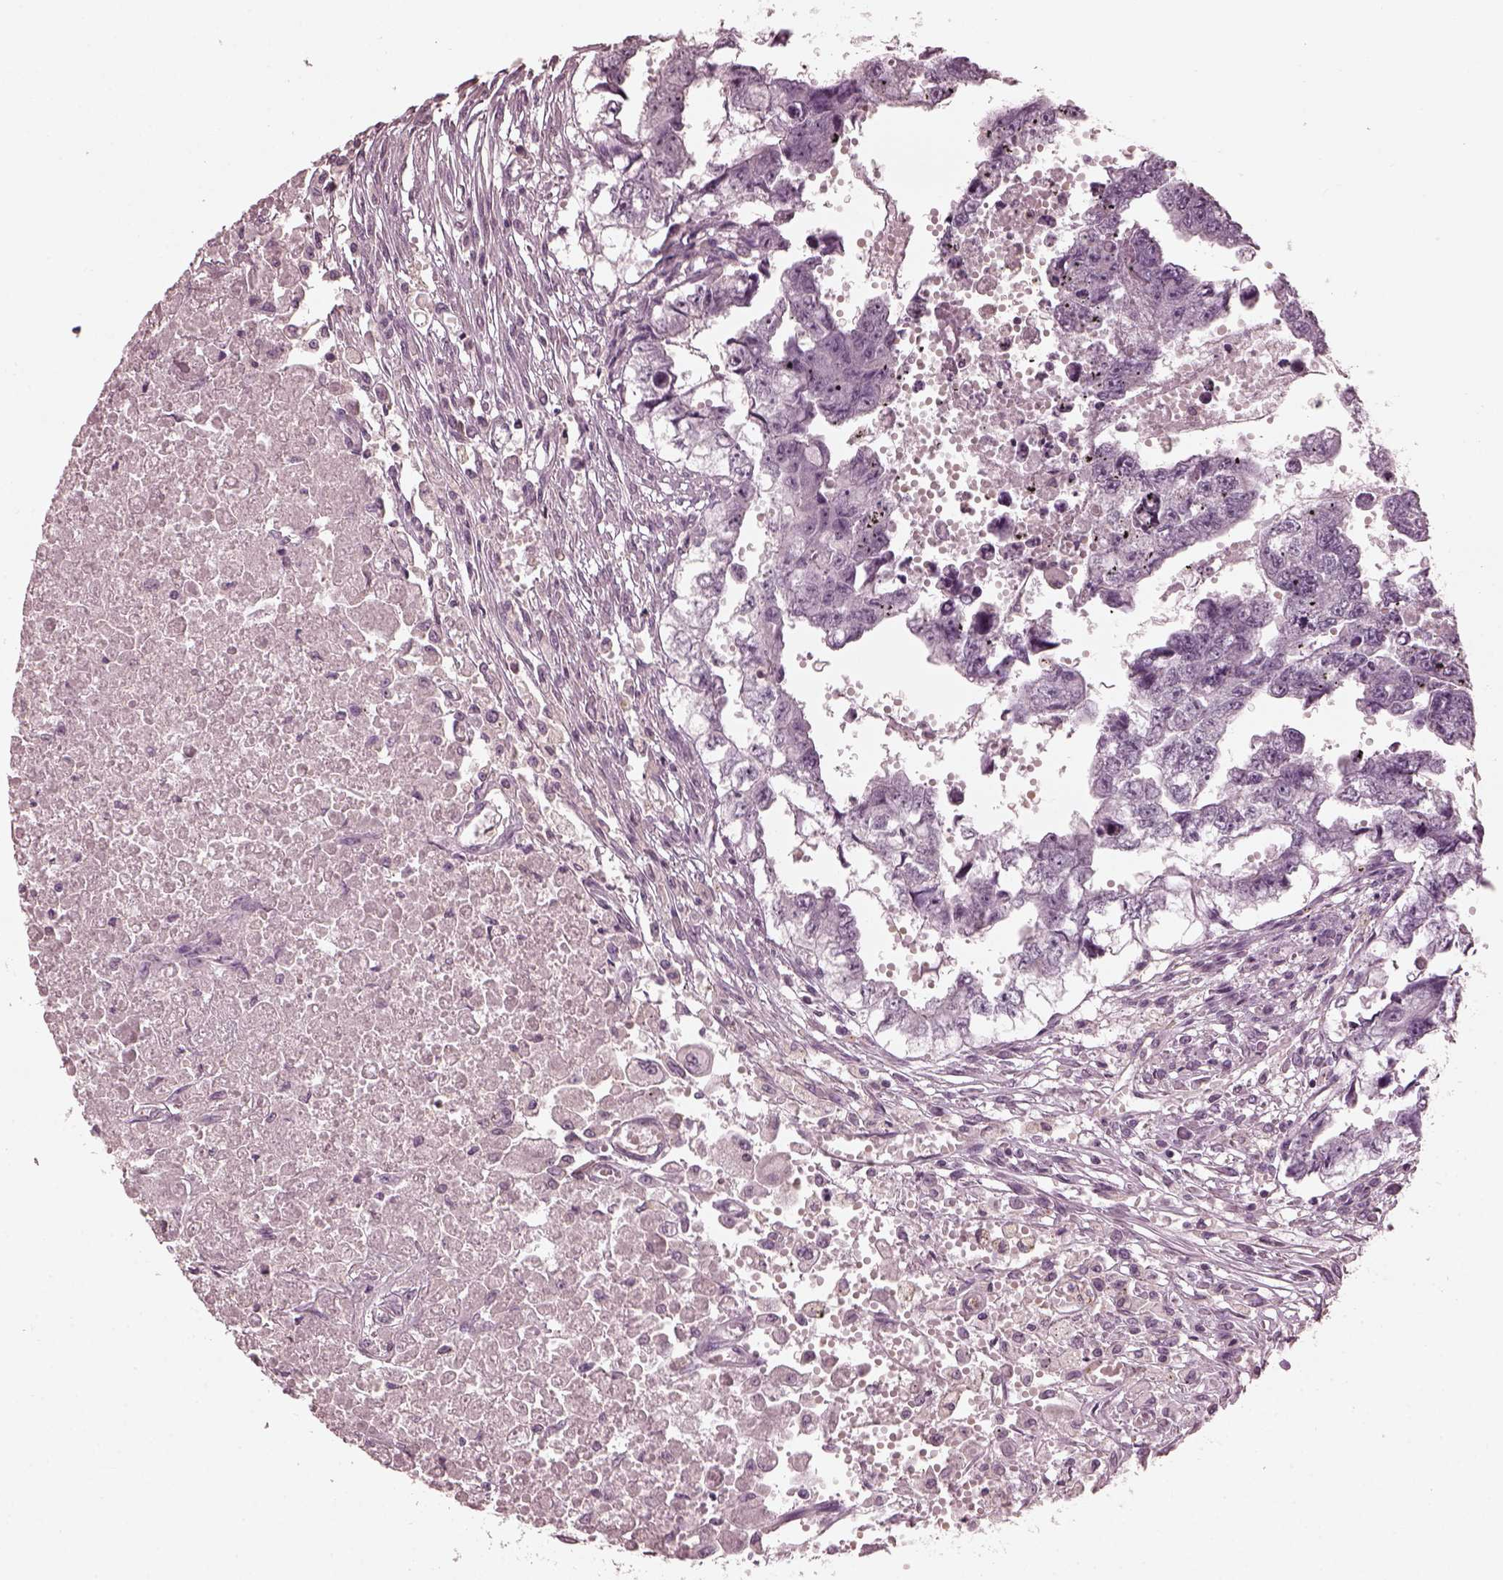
{"staining": {"intensity": "negative", "quantity": "none", "location": "none"}, "tissue": "testis cancer", "cell_type": "Tumor cells", "image_type": "cancer", "snomed": [{"axis": "morphology", "description": "Carcinoma, Embryonal, NOS"}, {"axis": "morphology", "description": "Teratoma, malignant, NOS"}, {"axis": "topography", "description": "Testis"}], "caption": "This is a image of immunohistochemistry (IHC) staining of testis cancer (teratoma (malignant)), which shows no staining in tumor cells.", "gene": "PSTPIP2", "patient": {"sex": "male", "age": 44}}